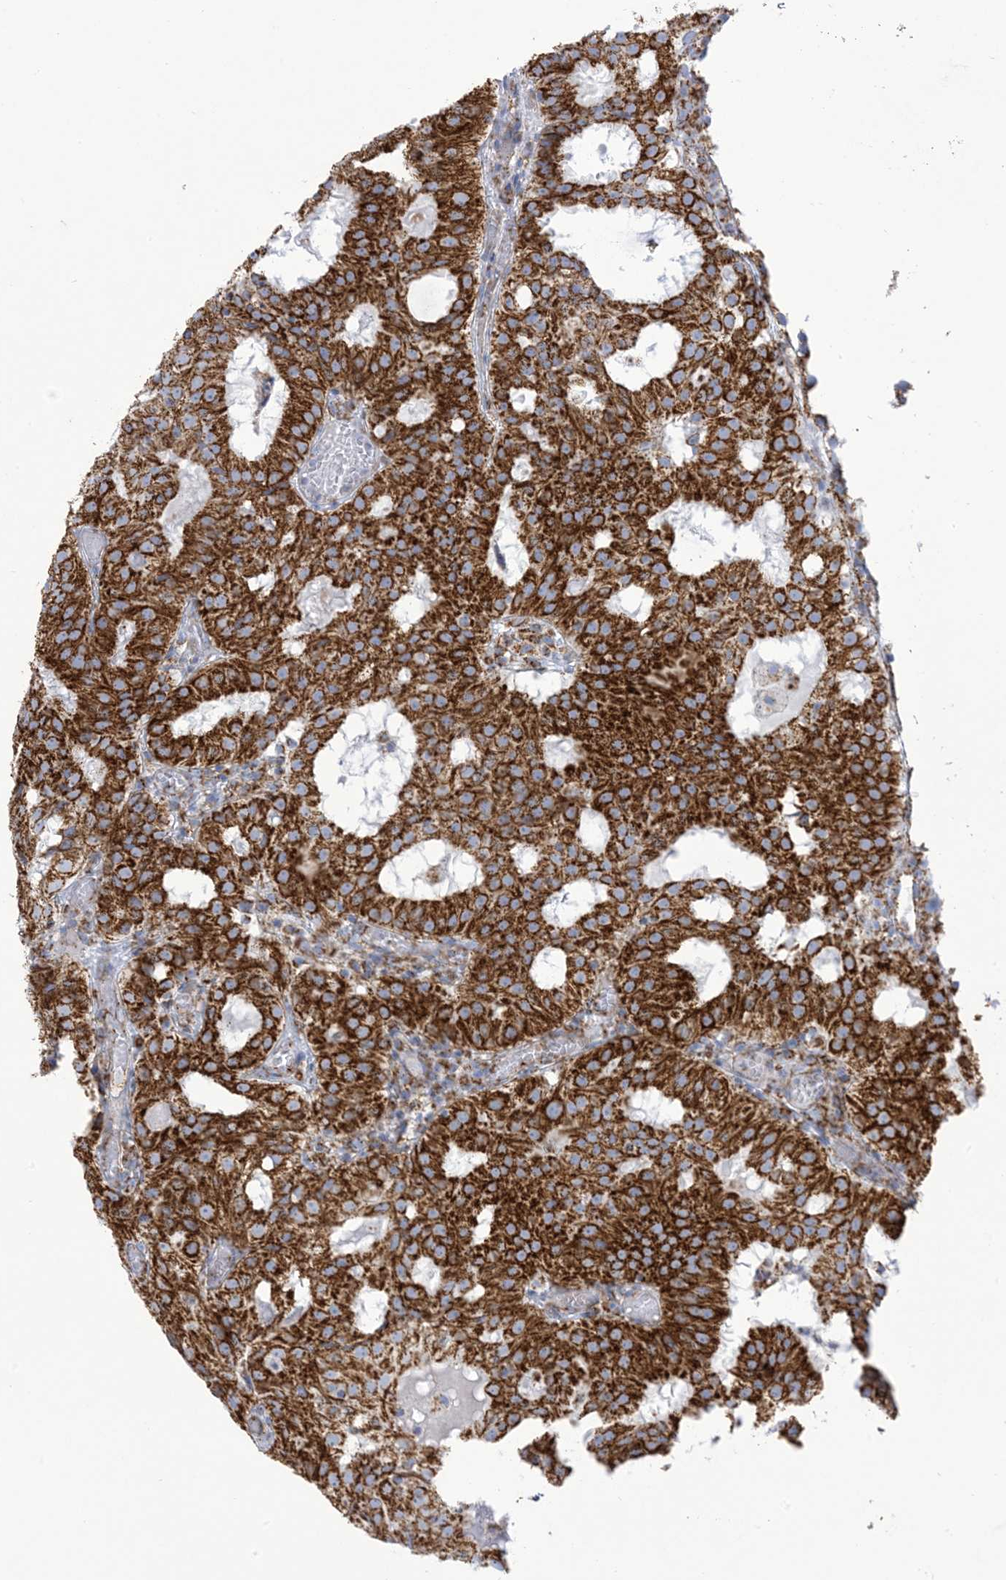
{"staining": {"intensity": "strong", "quantity": ">75%", "location": "cytoplasmic/membranous"}, "tissue": "prostate cancer", "cell_type": "Tumor cells", "image_type": "cancer", "snomed": [{"axis": "morphology", "description": "Adenocarcinoma, Medium grade"}, {"axis": "topography", "description": "Prostate"}], "caption": "This histopathology image reveals IHC staining of human adenocarcinoma (medium-grade) (prostate), with high strong cytoplasmic/membranous positivity in about >75% of tumor cells.", "gene": "SAMM50", "patient": {"sex": "male", "age": 88}}